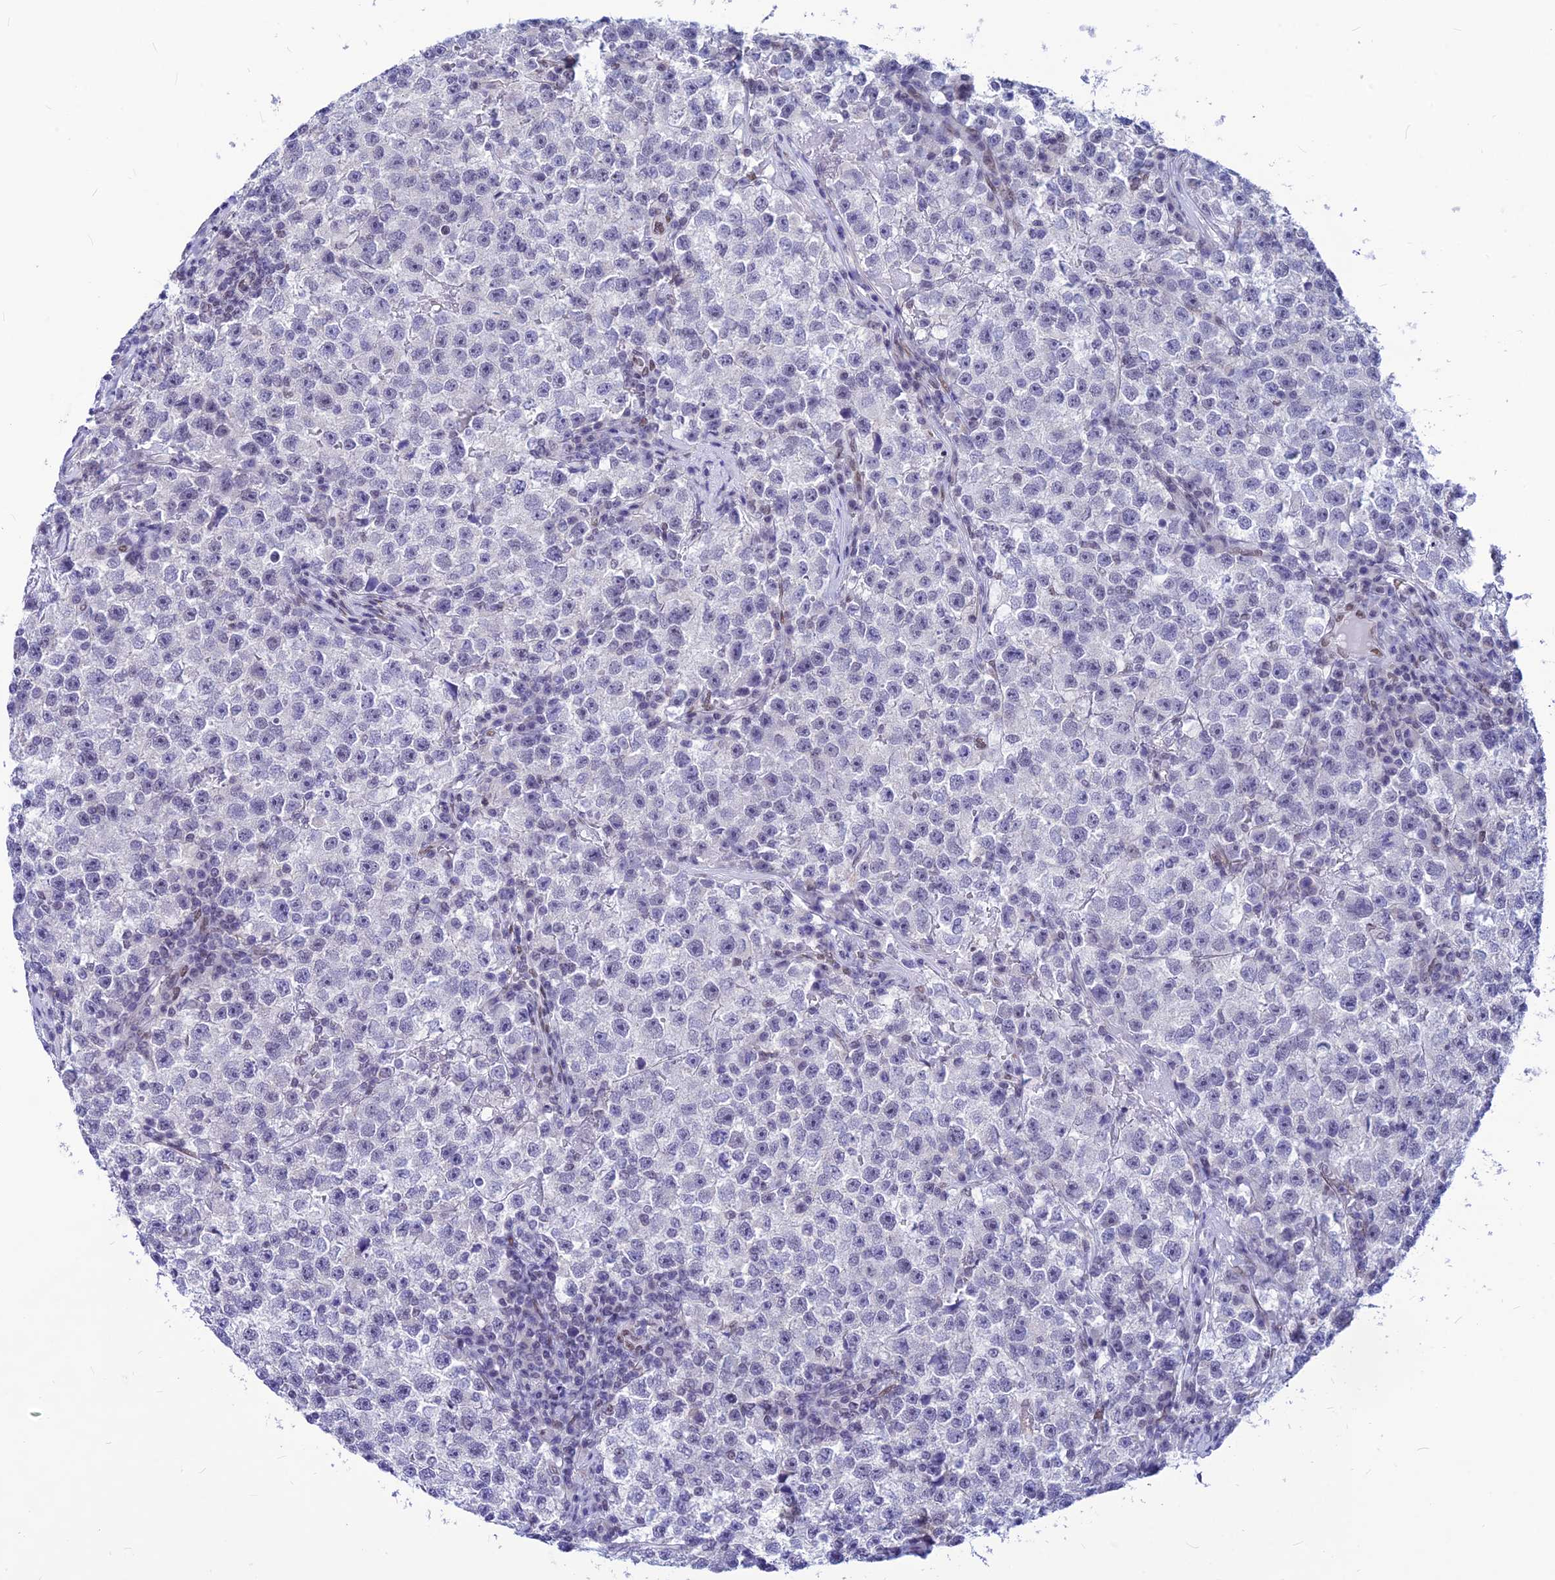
{"staining": {"intensity": "negative", "quantity": "none", "location": "none"}, "tissue": "testis cancer", "cell_type": "Tumor cells", "image_type": "cancer", "snomed": [{"axis": "morphology", "description": "Seminoma, NOS"}, {"axis": "topography", "description": "Testis"}], "caption": "Immunohistochemical staining of testis seminoma demonstrates no significant positivity in tumor cells.", "gene": "KCTD13", "patient": {"sex": "male", "age": 22}}